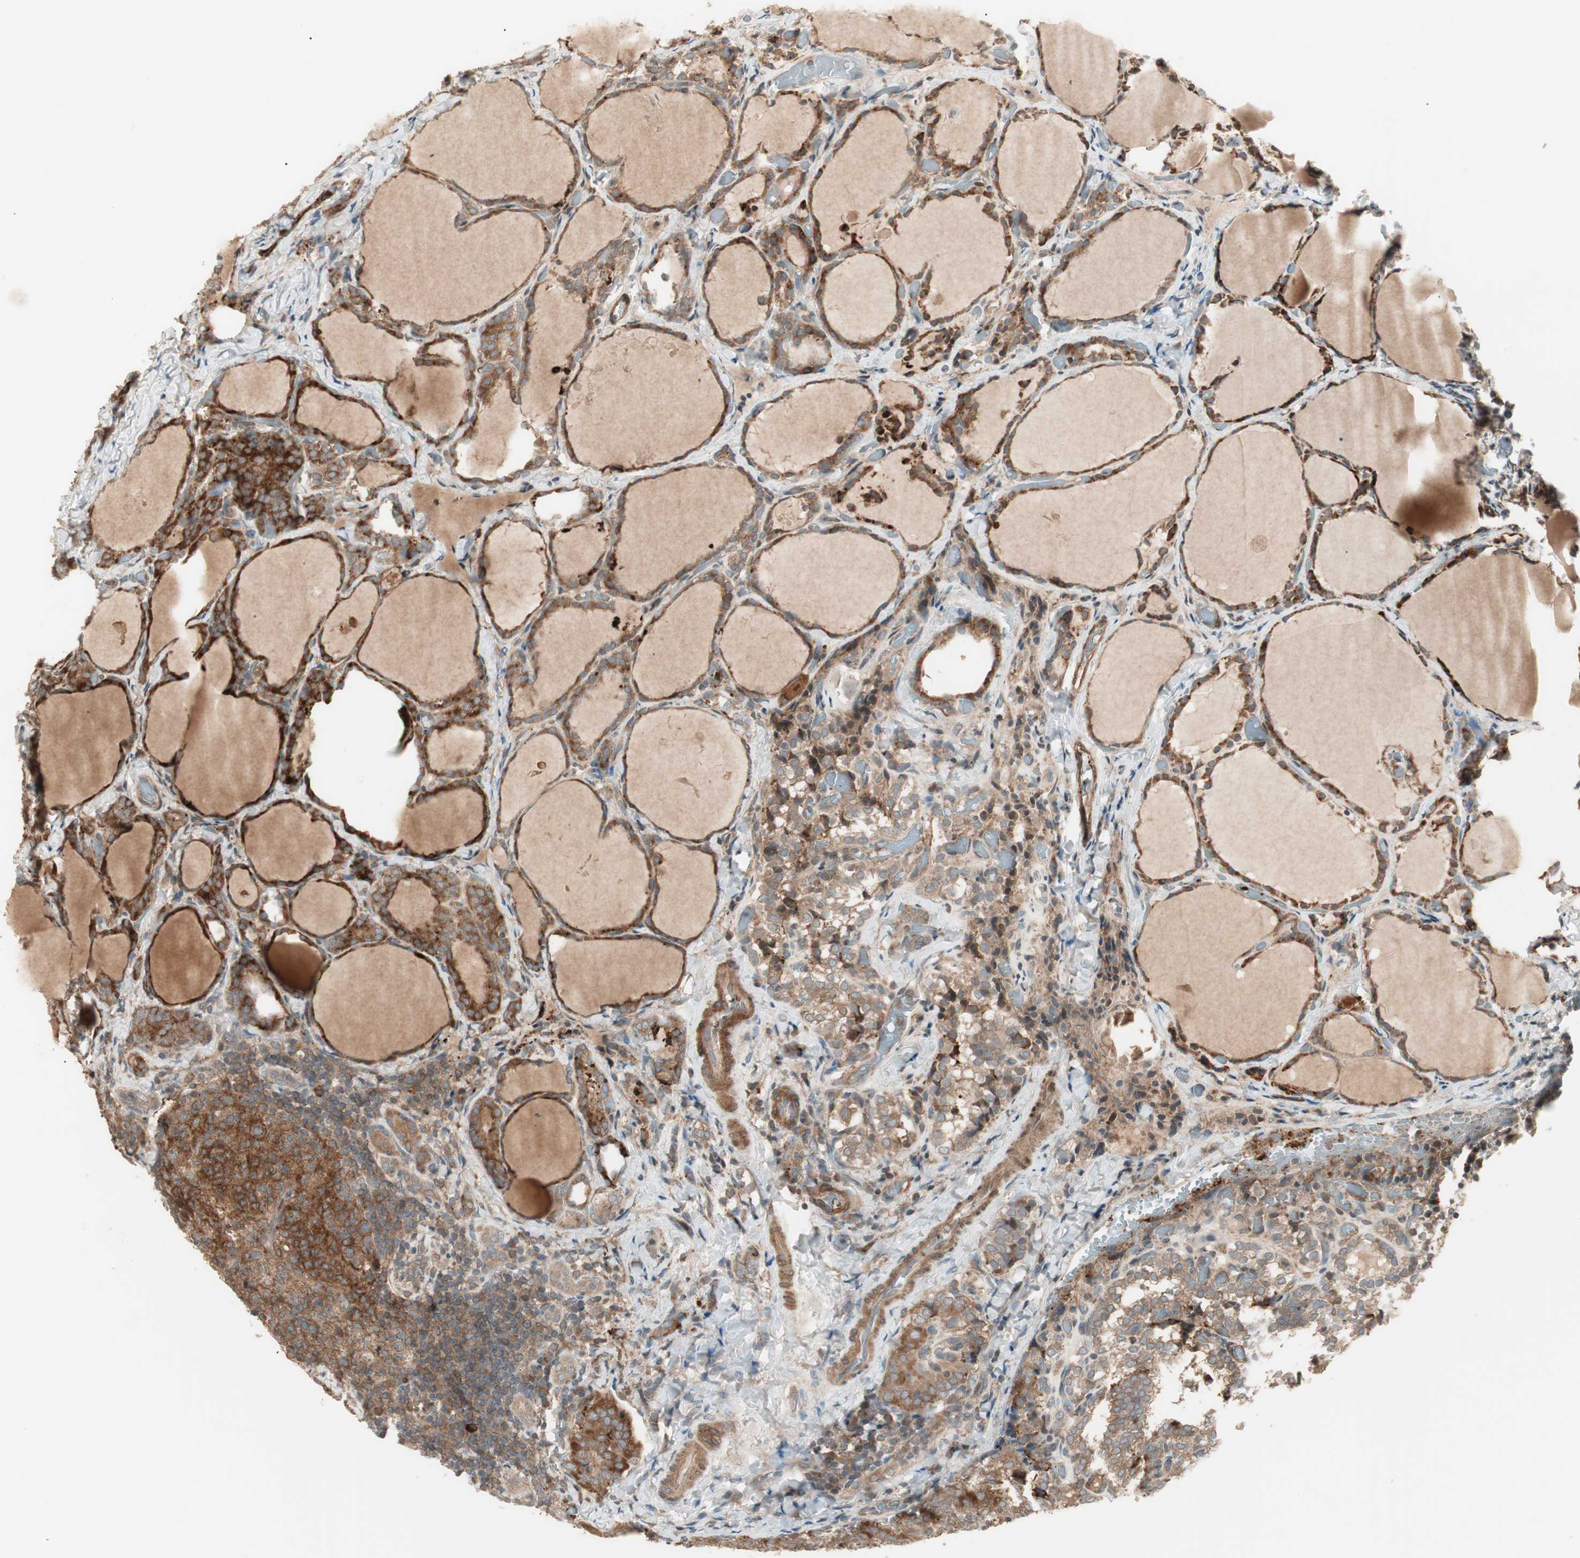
{"staining": {"intensity": "moderate", "quantity": ">75%", "location": "cytoplasmic/membranous"}, "tissue": "thyroid cancer", "cell_type": "Tumor cells", "image_type": "cancer", "snomed": [{"axis": "morphology", "description": "Normal tissue, NOS"}, {"axis": "morphology", "description": "Papillary adenocarcinoma, NOS"}, {"axis": "topography", "description": "Thyroid gland"}], "caption": "Immunohistochemical staining of human thyroid cancer shows medium levels of moderate cytoplasmic/membranous protein expression in approximately >75% of tumor cells.", "gene": "SFRP1", "patient": {"sex": "female", "age": 30}}